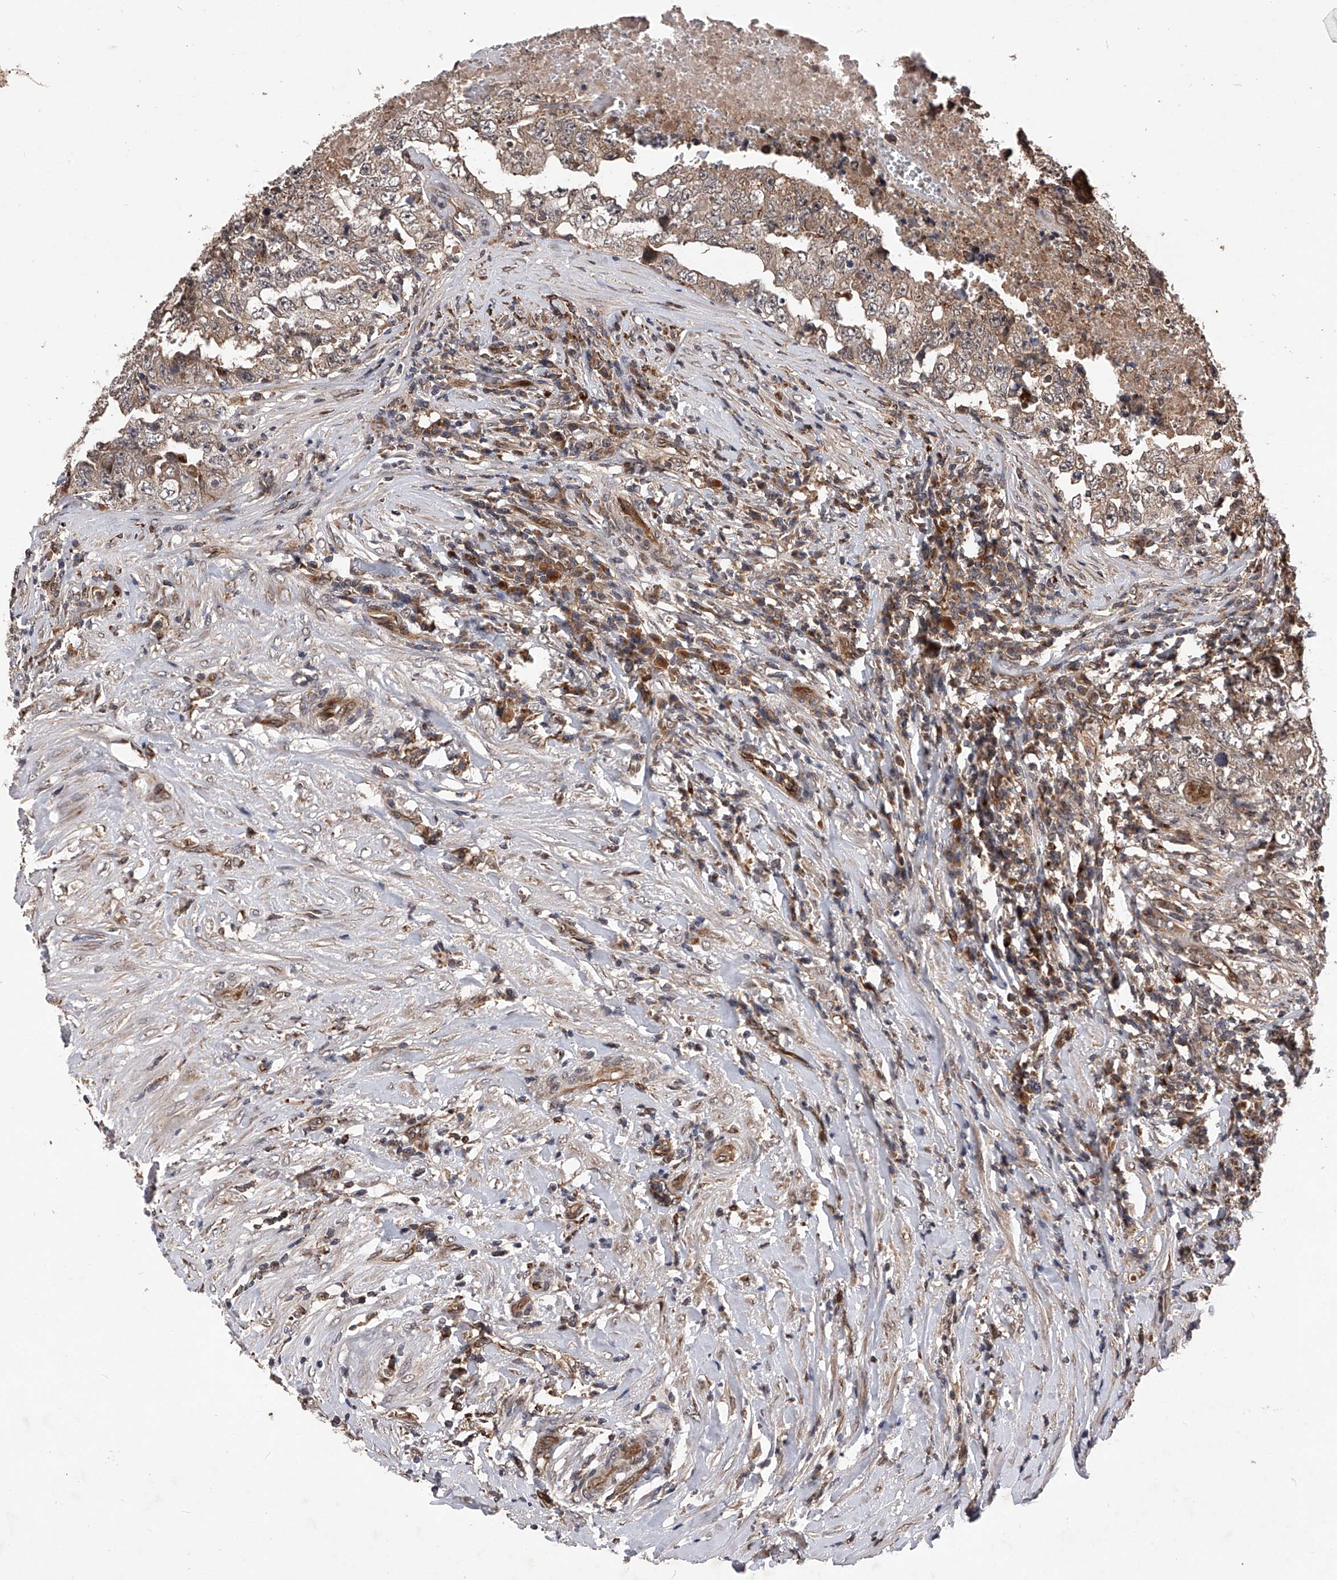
{"staining": {"intensity": "weak", "quantity": "<25%", "location": "cytoplasmic/membranous"}, "tissue": "testis cancer", "cell_type": "Tumor cells", "image_type": "cancer", "snomed": [{"axis": "morphology", "description": "Carcinoma, Embryonal, NOS"}, {"axis": "topography", "description": "Testis"}], "caption": "This is a histopathology image of IHC staining of testis embryonal carcinoma, which shows no positivity in tumor cells.", "gene": "MAP3K11", "patient": {"sex": "male", "age": 26}}